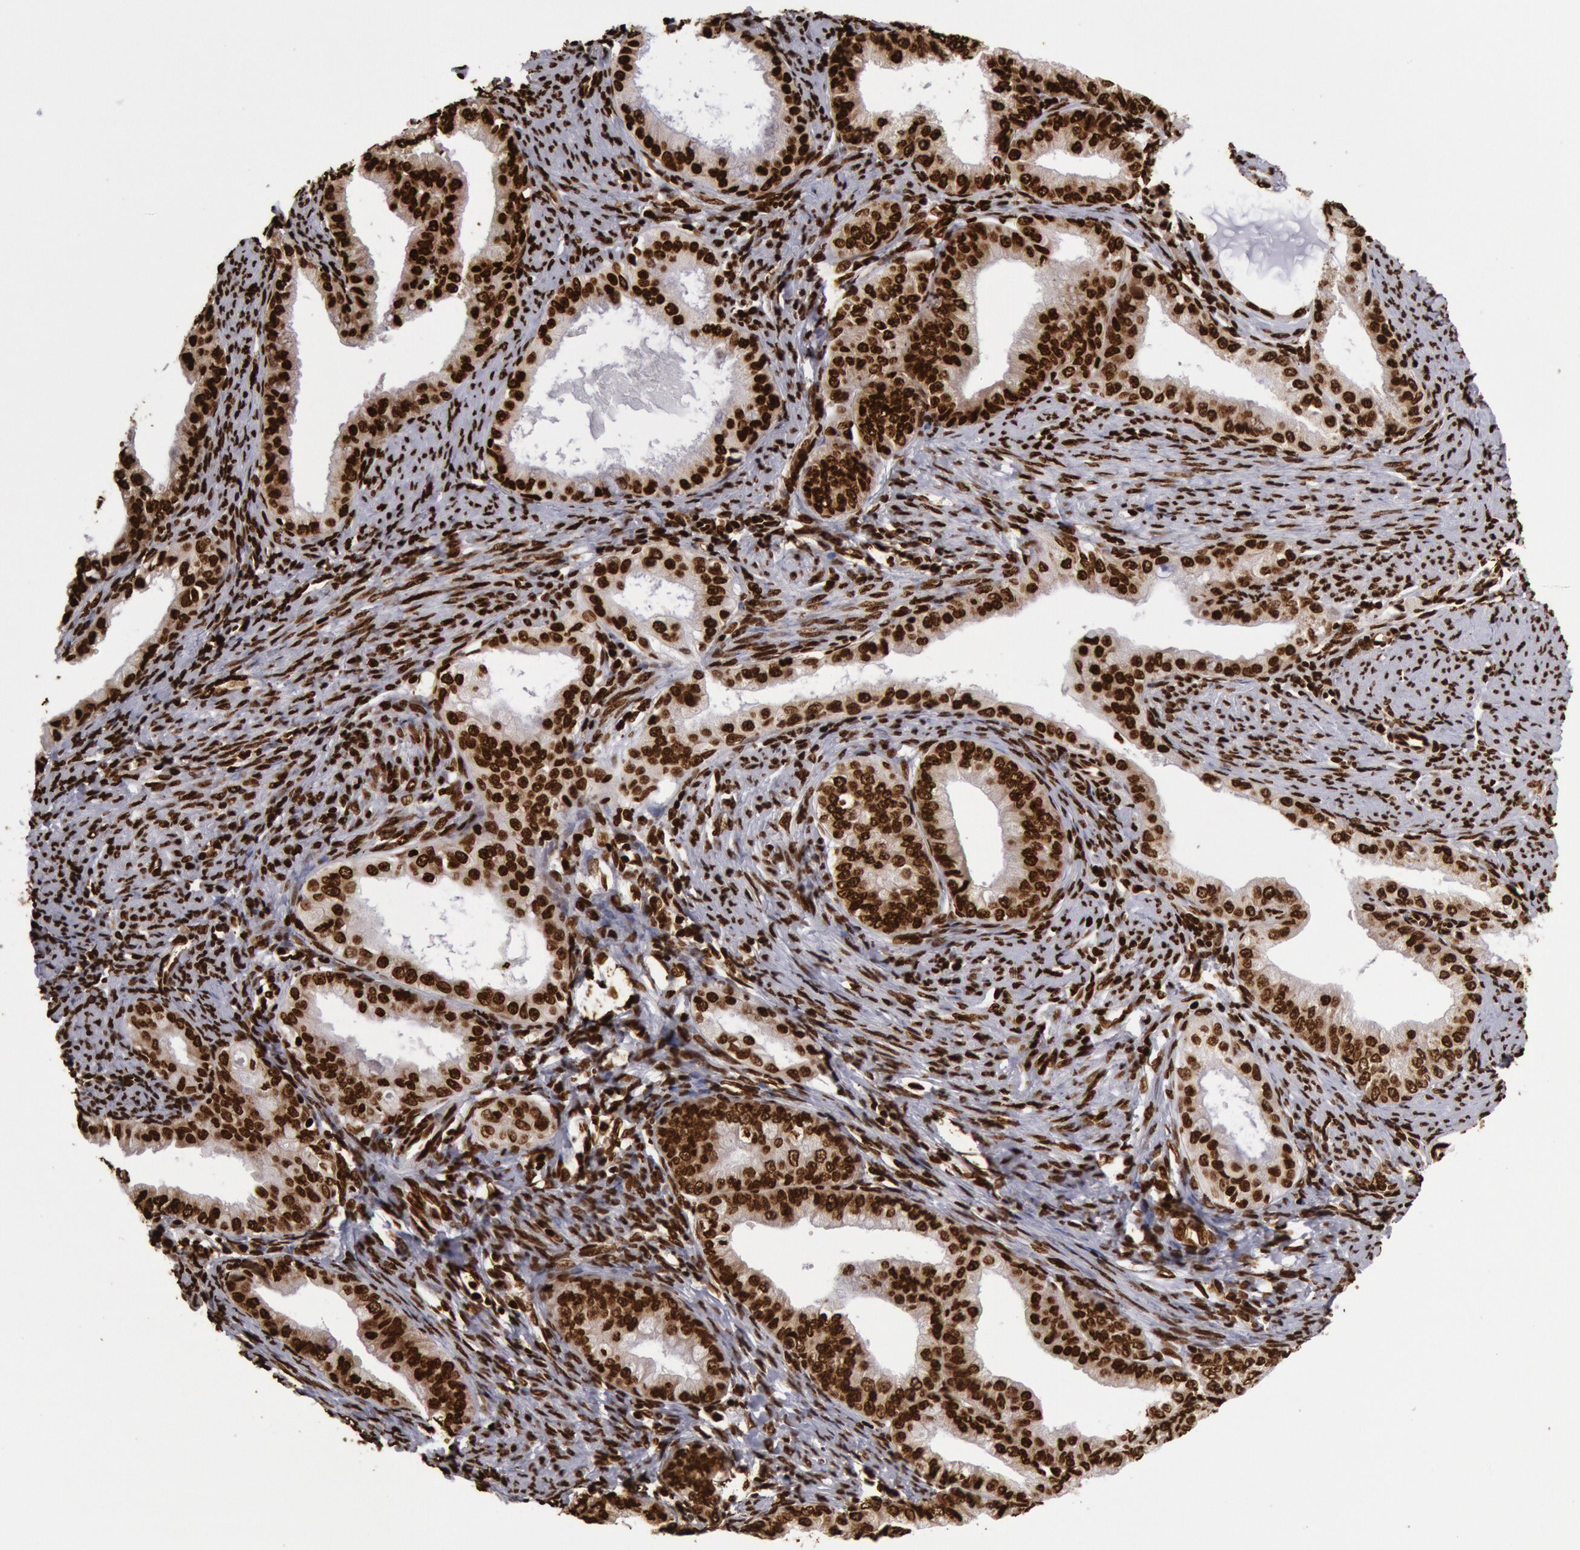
{"staining": {"intensity": "strong", "quantity": ">75%", "location": "nuclear"}, "tissue": "endometrial cancer", "cell_type": "Tumor cells", "image_type": "cancer", "snomed": [{"axis": "morphology", "description": "Adenocarcinoma, NOS"}, {"axis": "topography", "description": "Endometrium"}], "caption": "Endometrial cancer stained with immunohistochemistry (IHC) shows strong nuclear expression in about >75% of tumor cells. The staining was performed using DAB to visualize the protein expression in brown, while the nuclei were stained in blue with hematoxylin (Magnification: 20x).", "gene": "H3-4", "patient": {"sex": "female", "age": 76}}